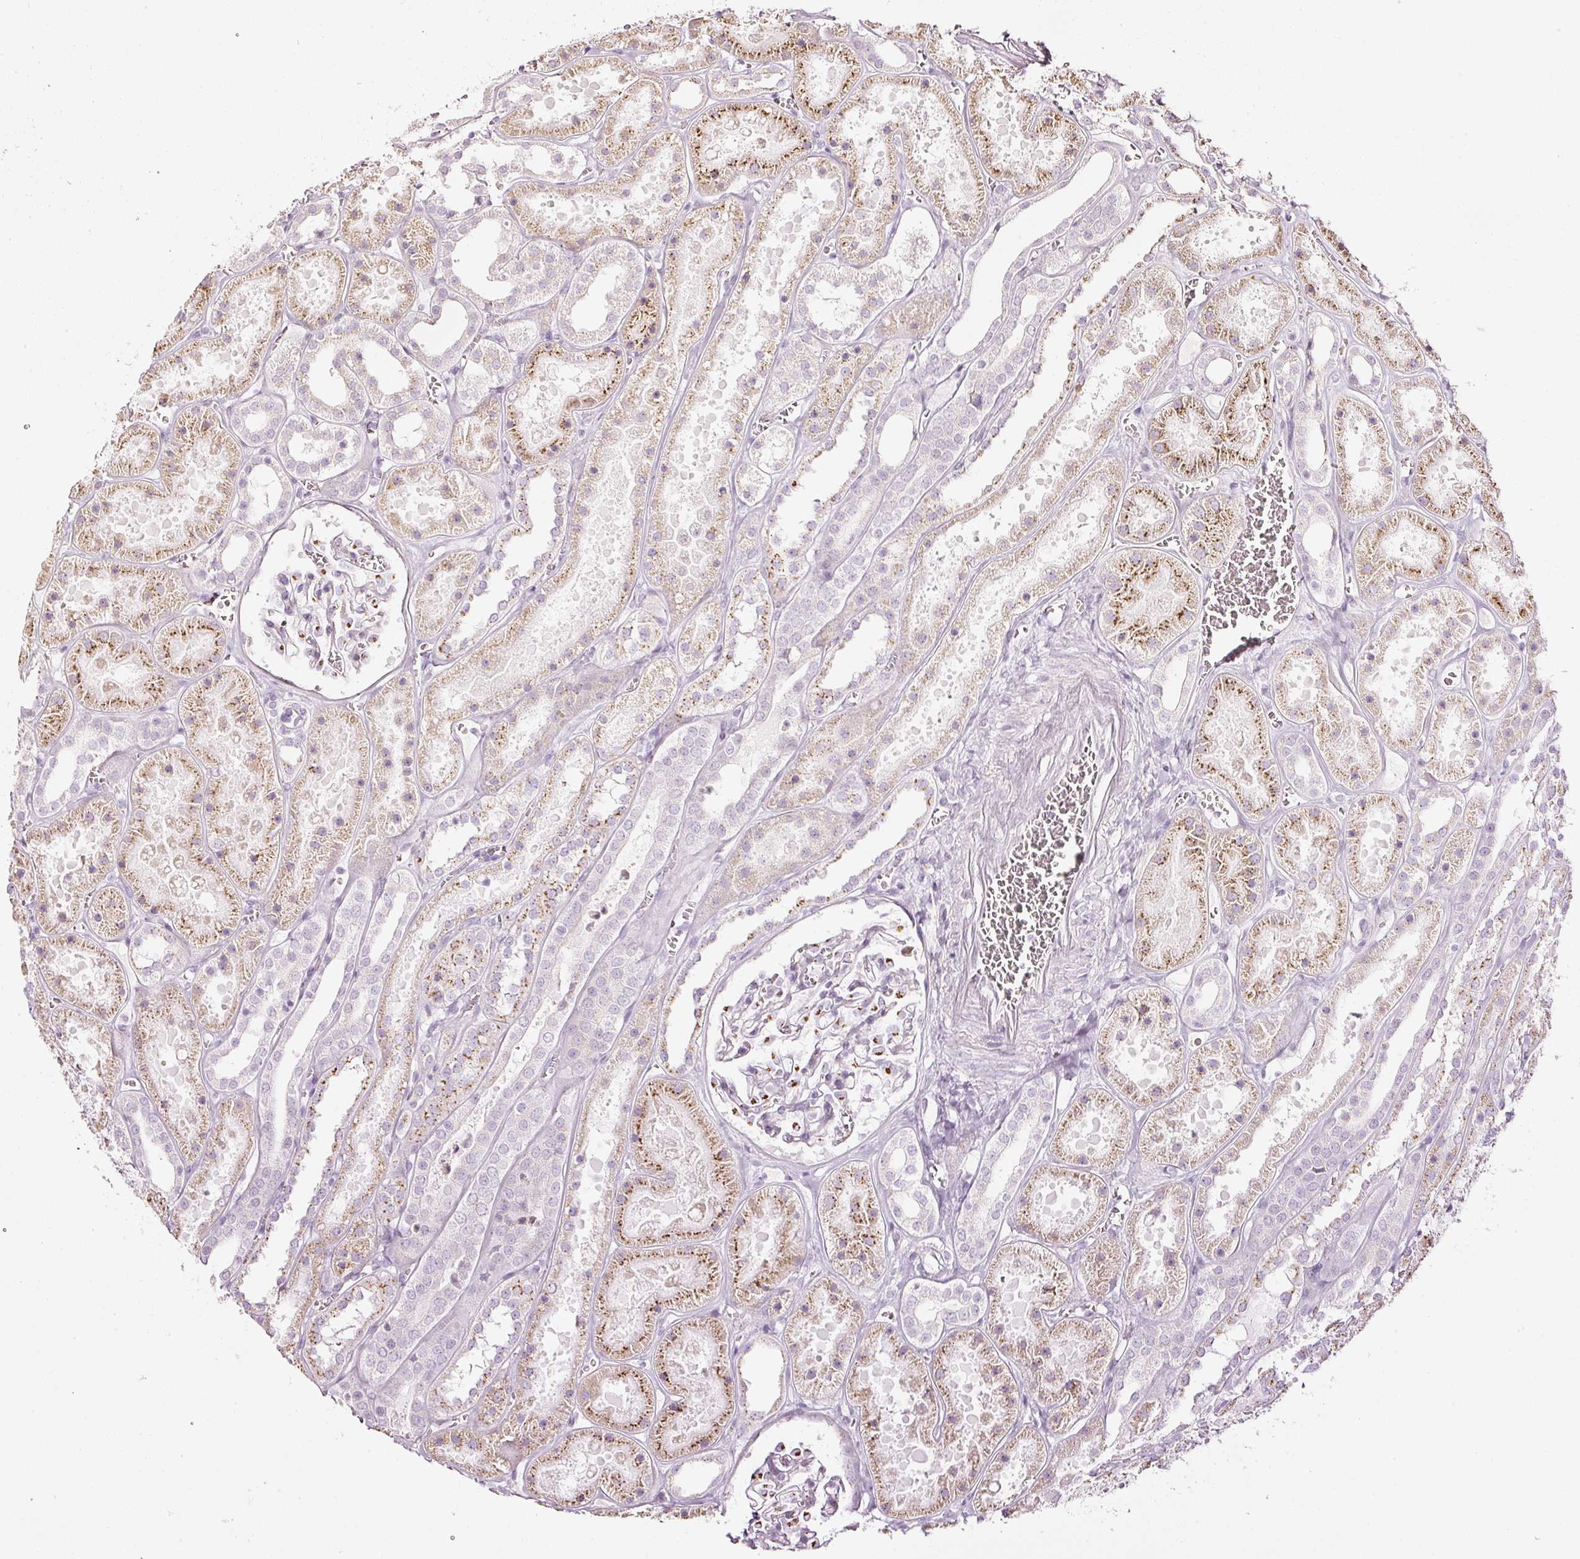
{"staining": {"intensity": "moderate", "quantity": "25%-75%", "location": "cytoplasmic/membranous"}, "tissue": "kidney", "cell_type": "Cells in glomeruli", "image_type": "normal", "snomed": [{"axis": "morphology", "description": "Normal tissue, NOS"}, {"axis": "topography", "description": "Kidney"}], "caption": "Immunohistochemistry histopathology image of normal human kidney stained for a protein (brown), which displays medium levels of moderate cytoplasmic/membranous staining in approximately 25%-75% of cells in glomeruli.", "gene": "SDF4", "patient": {"sex": "female", "age": 41}}